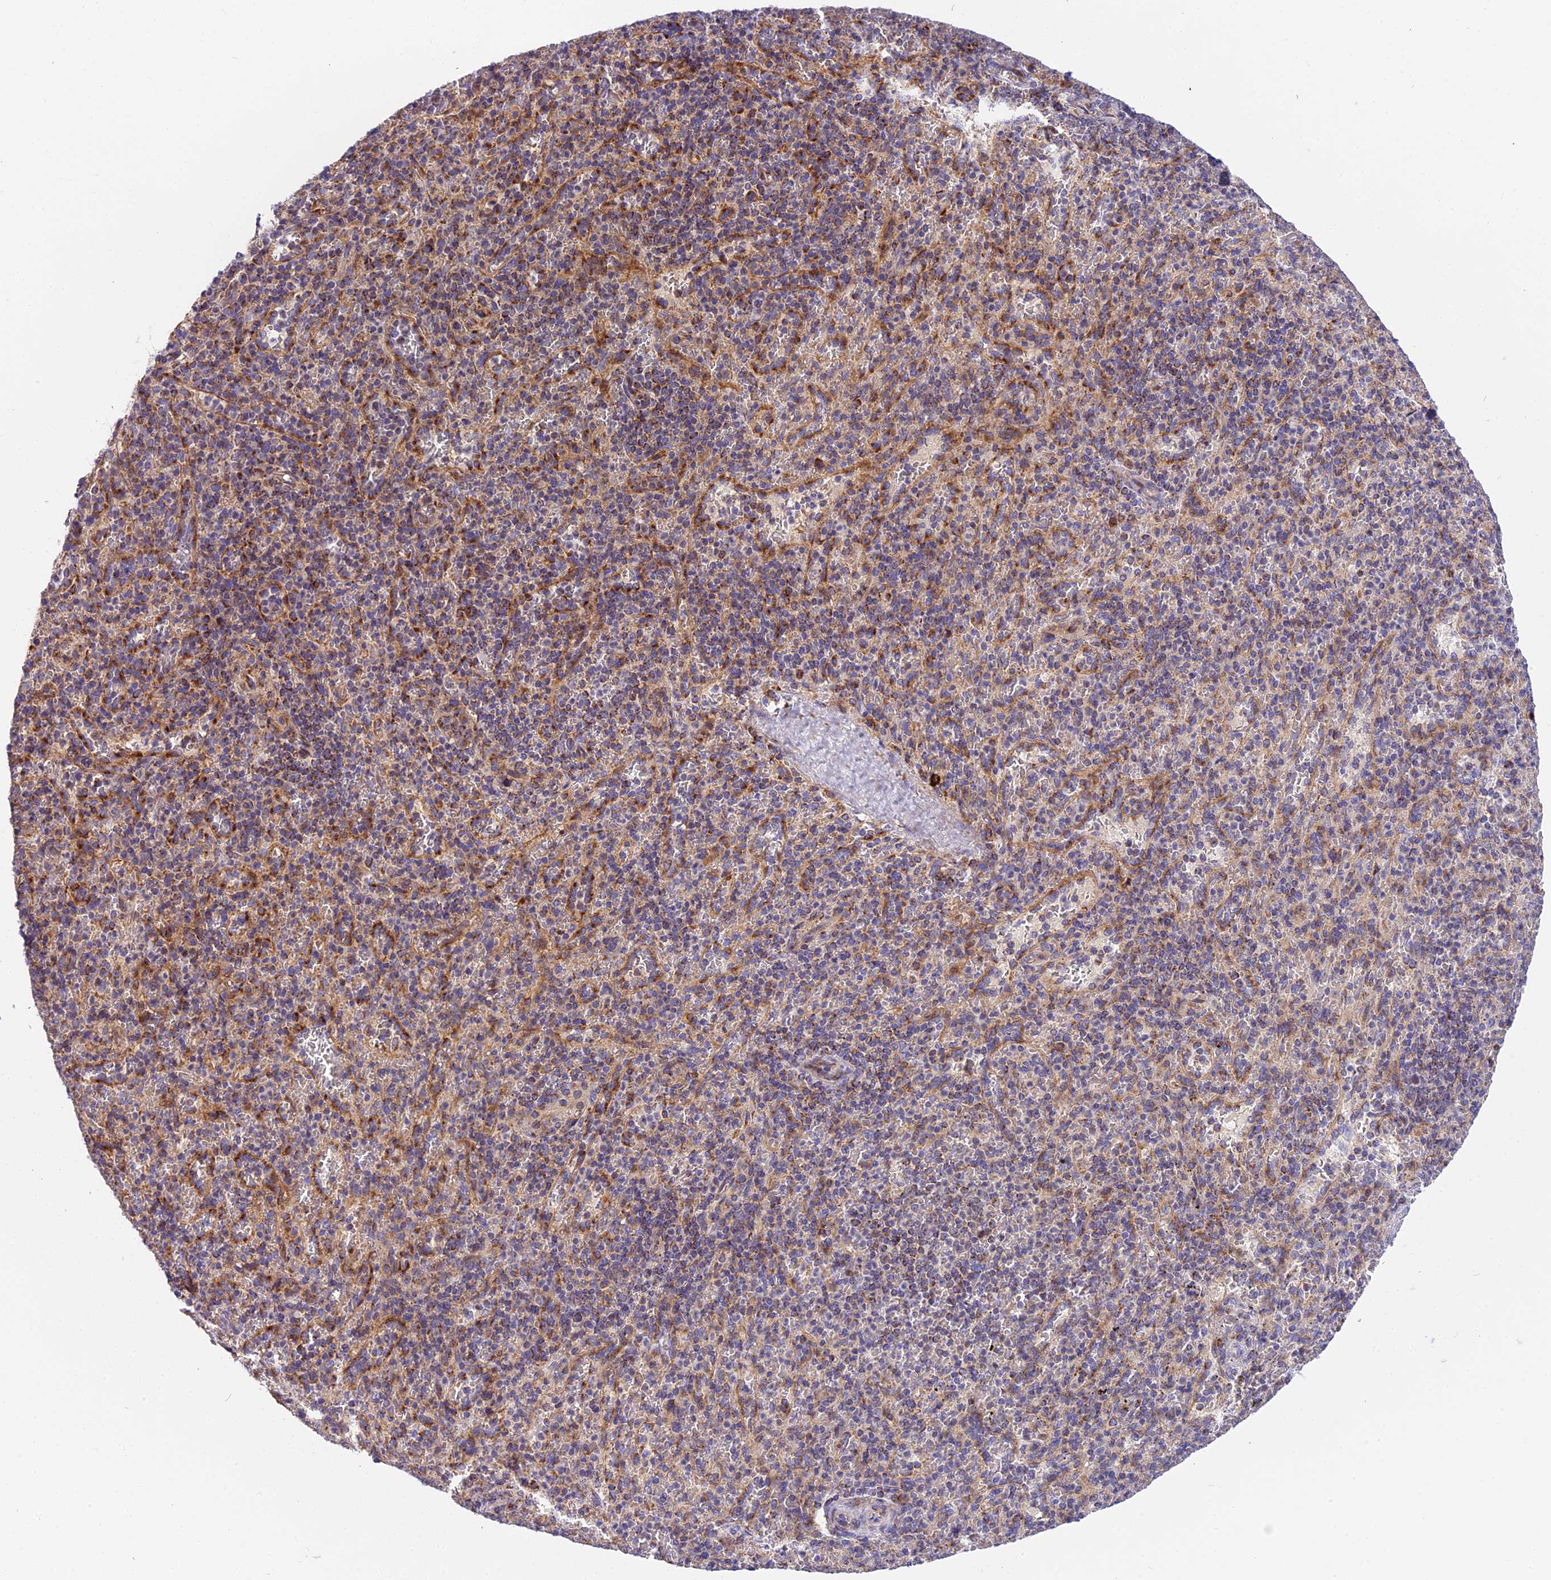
{"staining": {"intensity": "moderate", "quantity": "25%-75%", "location": "cytoplasmic/membranous"}, "tissue": "spleen", "cell_type": "Cells in red pulp", "image_type": "normal", "snomed": [{"axis": "morphology", "description": "Normal tissue, NOS"}, {"axis": "topography", "description": "Spleen"}], "caption": "Immunohistochemical staining of normal human spleen demonstrates 25%-75% levels of moderate cytoplasmic/membranous protein staining in about 25%-75% of cells in red pulp. The staining is performed using DAB brown chromogen to label protein expression. The nuclei are counter-stained blue using hematoxylin.", "gene": "MRAS", "patient": {"sex": "male", "age": 82}}